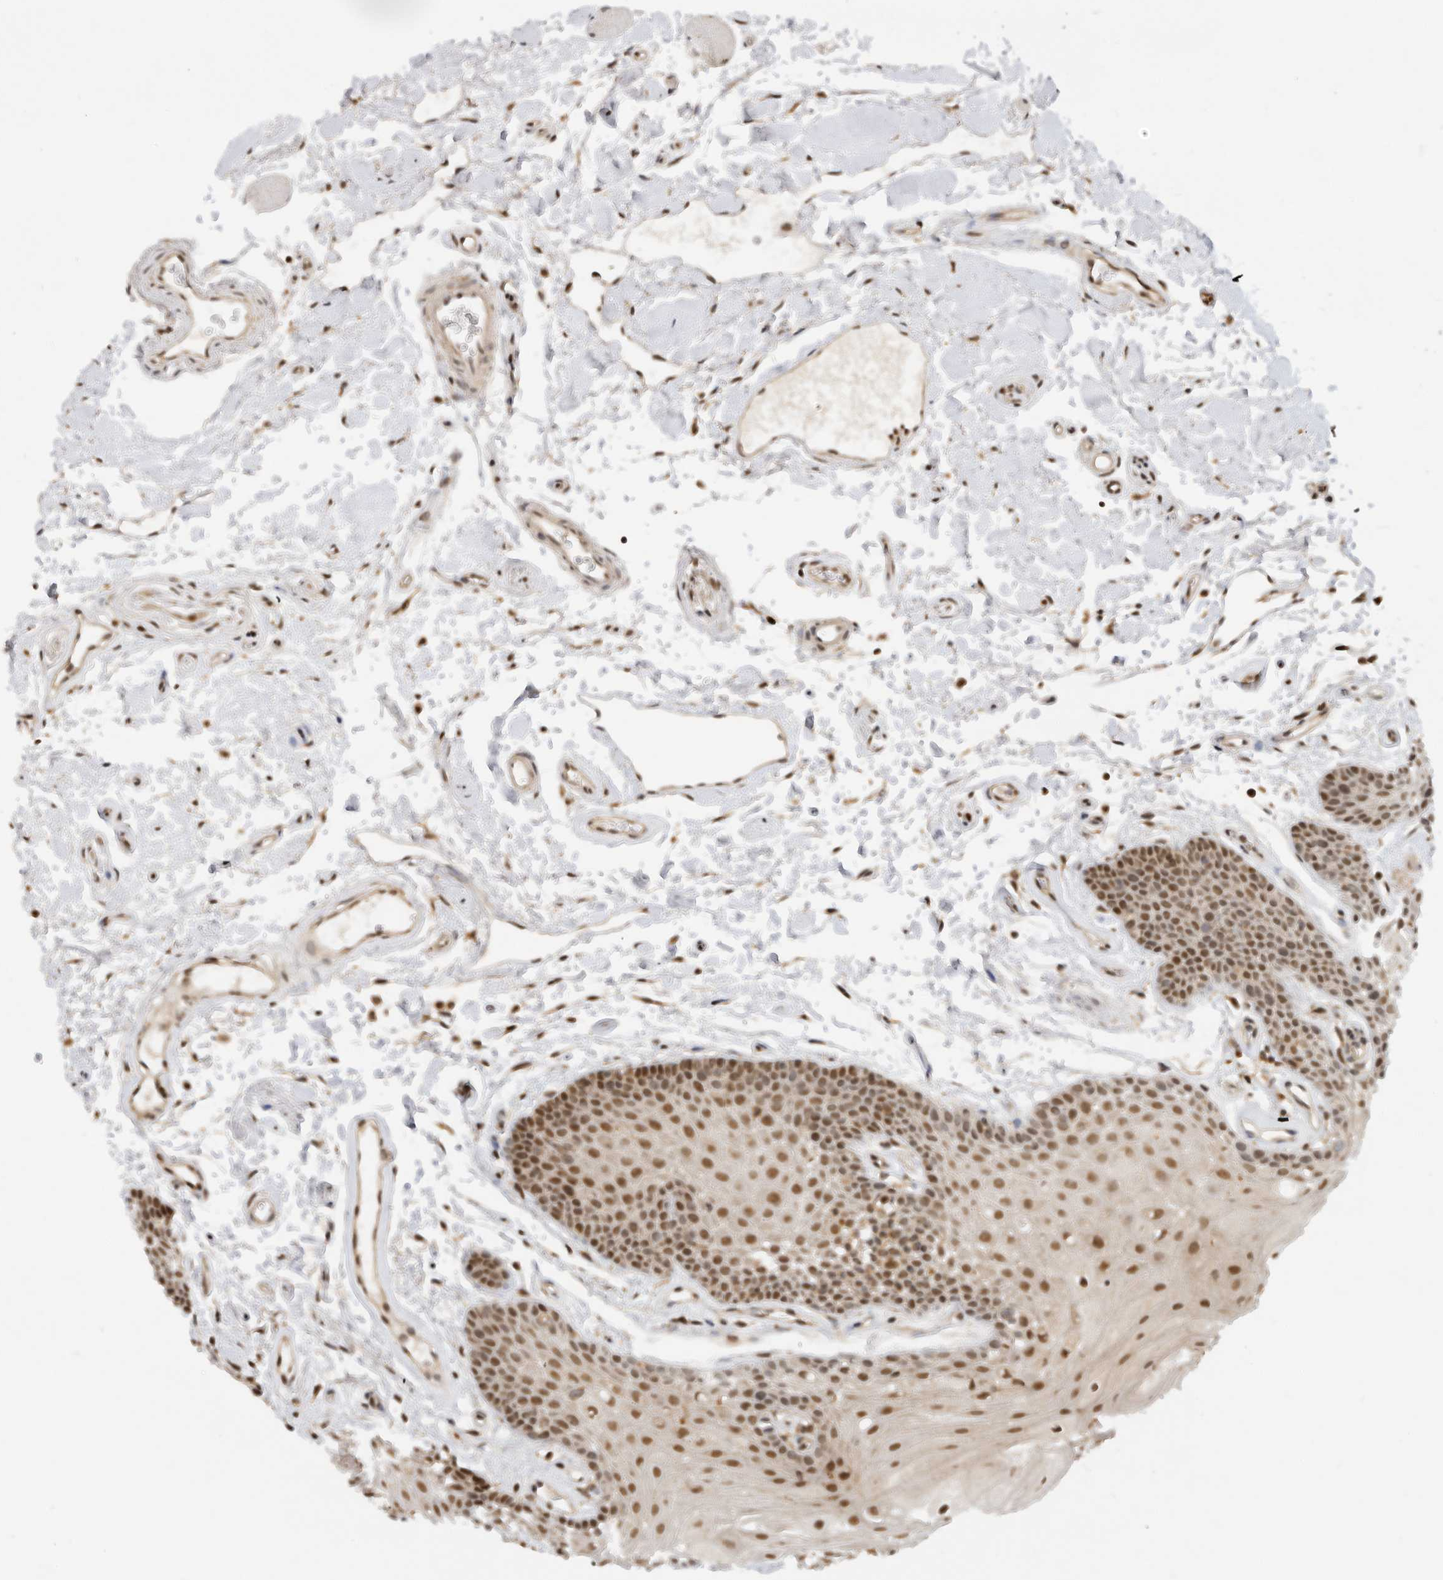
{"staining": {"intensity": "strong", "quantity": ">75%", "location": "nuclear"}, "tissue": "oral mucosa", "cell_type": "Squamous epithelial cells", "image_type": "normal", "snomed": [{"axis": "morphology", "description": "Normal tissue, NOS"}, {"axis": "topography", "description": "Oral tissue"}], "caption": "Strong nuclear protein staining is appreciated in approximately >75% of squamous epithelial cells in oral mucosa. (DAB = brown stain, brightfield microscopy at high magnification).", "gene": "ADPRS", "patient": {"sex": "male", "age": 62}}